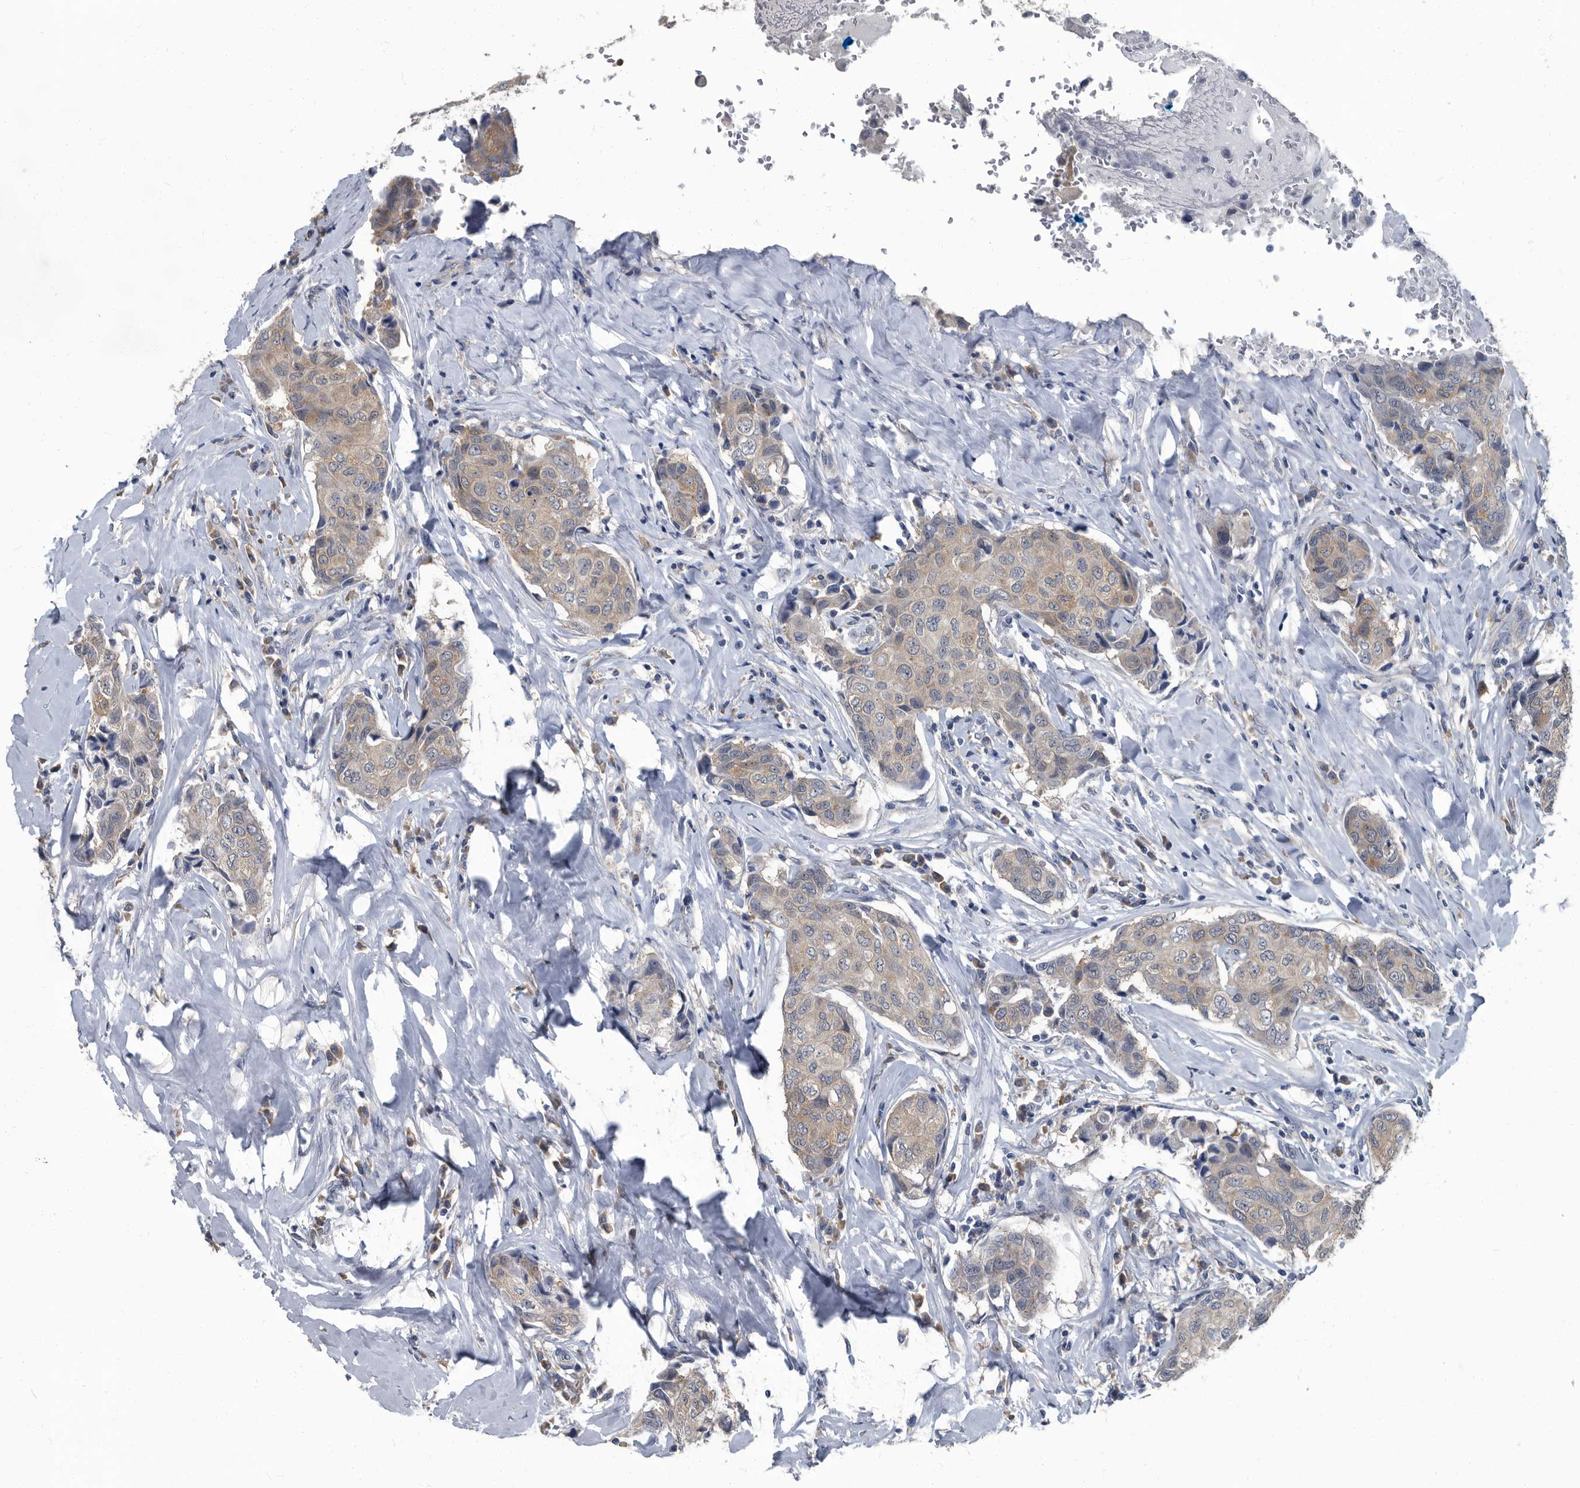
{"staining": {"intensity": "weak", "quantity": "25%-75%", "location": "cytoplasmic/membranous"}, "tissue": "breast cancer", "cell_type": "Tumor cells", "image_type": "cancer", "snomed": [{"axis": "morphology", "description": "Duct carcinoma"}, {"axis": "topography", "description": "Breast"}], "caption": "DAB immunohistochemical staining of breast intraductal carcinoma exhibits weak cytoplasmic/membranous protein staining in about 25%-75% of tumor cells.", "gene": "CDV3", "patient": {"sex": "female", "age": 80}}